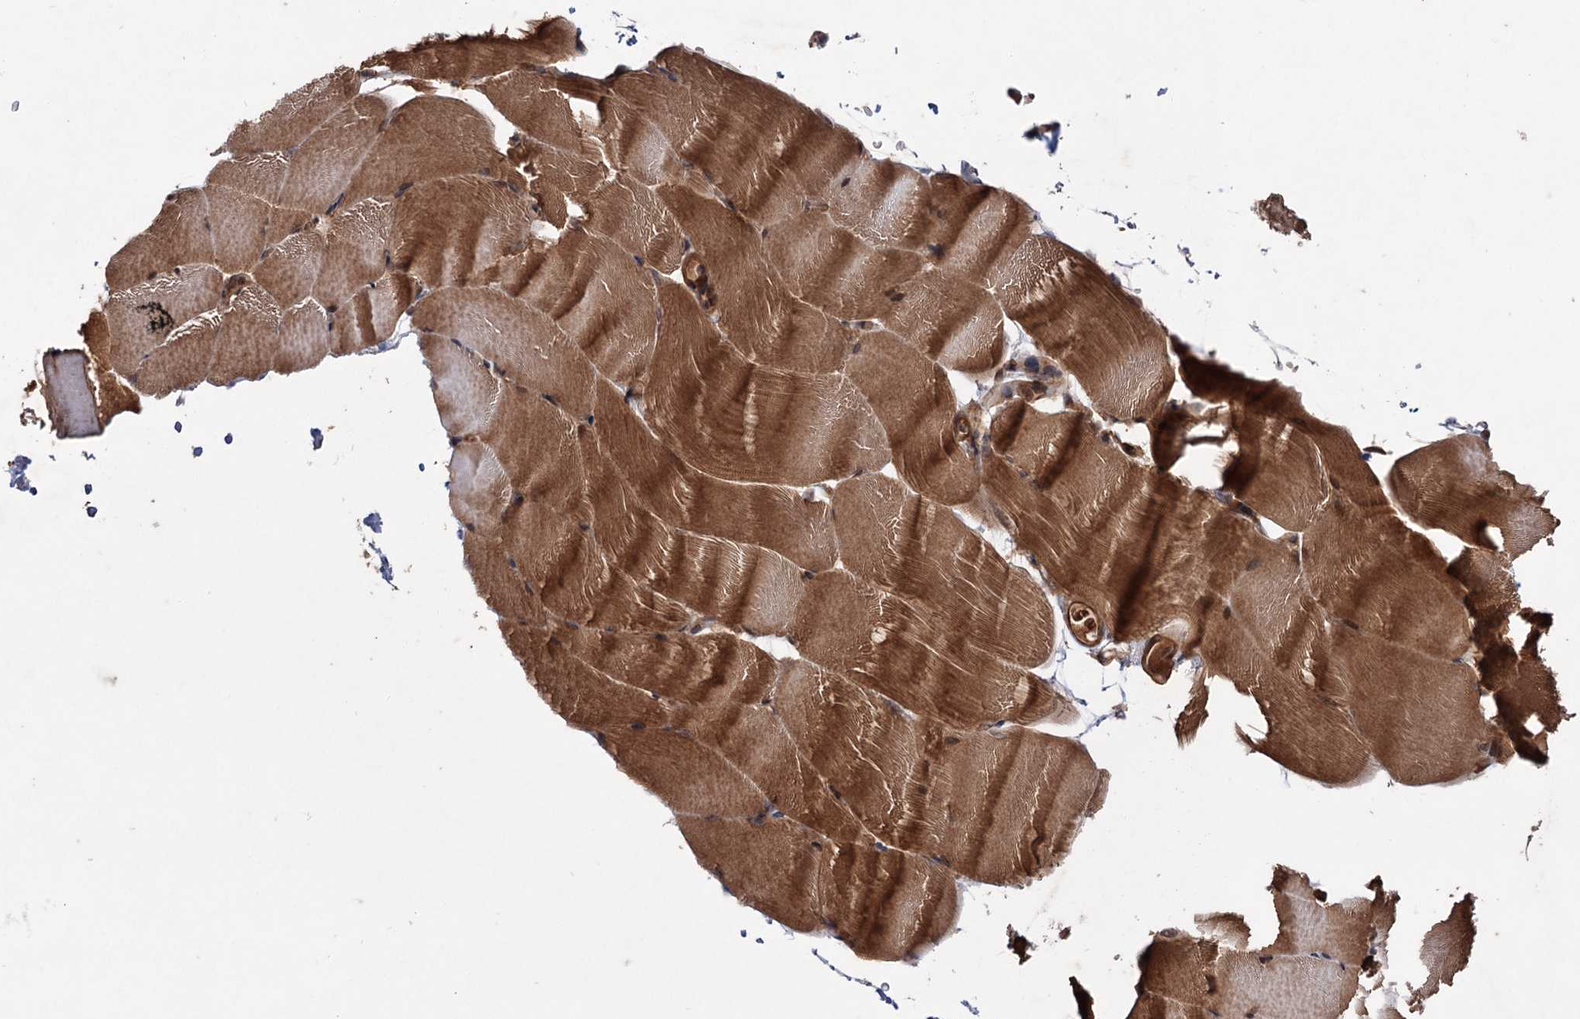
{"staining": {"intensity": "strong", "quantity": ">75%", "location": "cytoplasmic/membranous,nuclear"}, "tissue": "skeletal muscle", "cell_type": "Myocytes", "image_type": "normal", "snomed": [{"axis": "morphology", "description": "Normal tissue, NOS"}, {"axis": "topography", "description": "Skeletal muscle"}, {"axis": "topography", "description": "Parathyroid gland"}], "caption": "Immunohistochemical staining of benign human skeletal muscle shows strong cytoplasmic/membranous,nuclear protein expression in about >75% of myocytes. (DAB (3,3'-diaminobenzidine) IHC with brightfield microscopy, high magnification).", "gene": "ADK", "patient": {"sex": "female", "age": 37}}